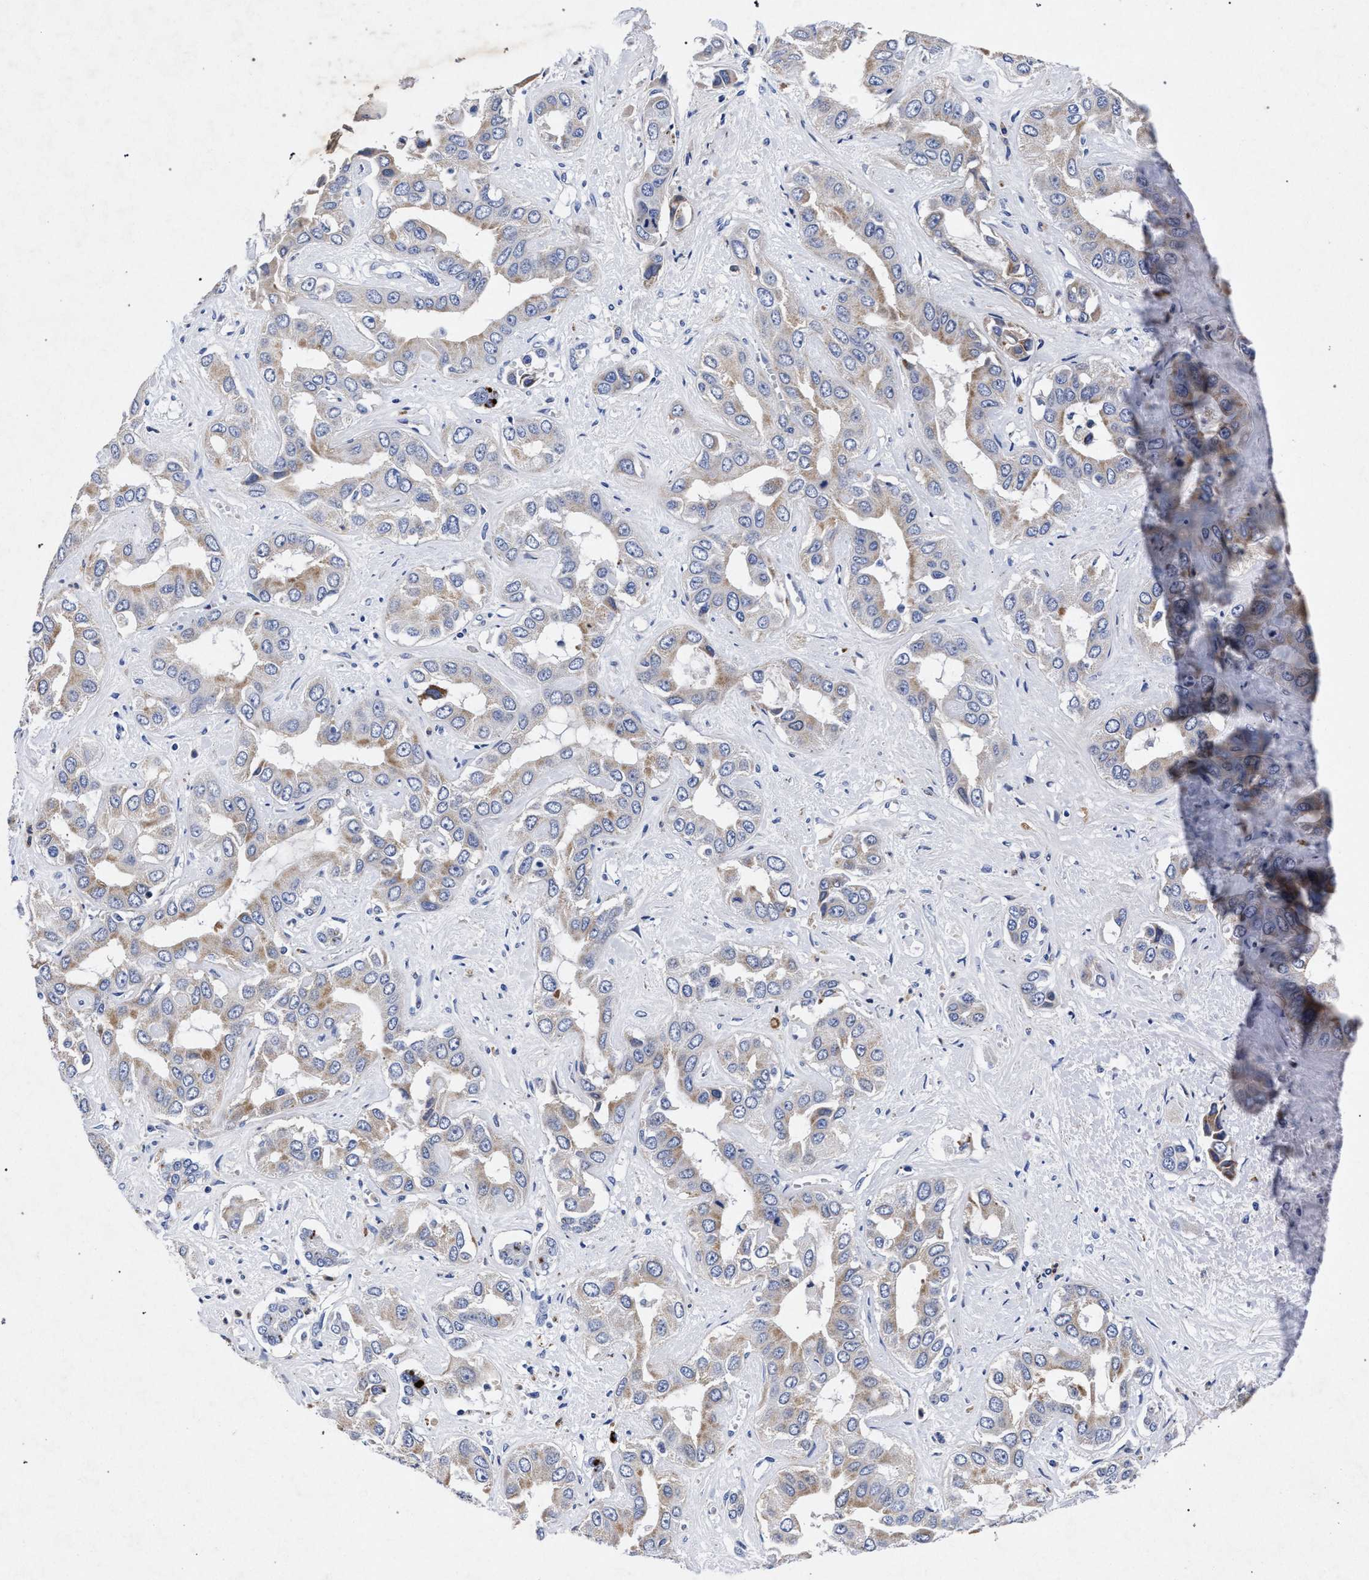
{"staining": {"intensity": "weak", "quantity": "25%-75%", "location": "cytoplasmic/membranous"}, "tissue": "liver cancer", "cell_type": "Tumor cells", "image_type": "cancer", "snomed": [{"axis": "morphology", "description": "Cholangiocarcinoma"}, {"axis": "topography", "description": "Liver"}], "caption": "Immunohistochemical staining of liver cholangiocarcinoma exhibits weak cytoplasmic/membranous protein expression in approximately 25%-75% of tumor cells.", "gene": "HSD17B14", "patient": {"sex": "female", "age": 52}}